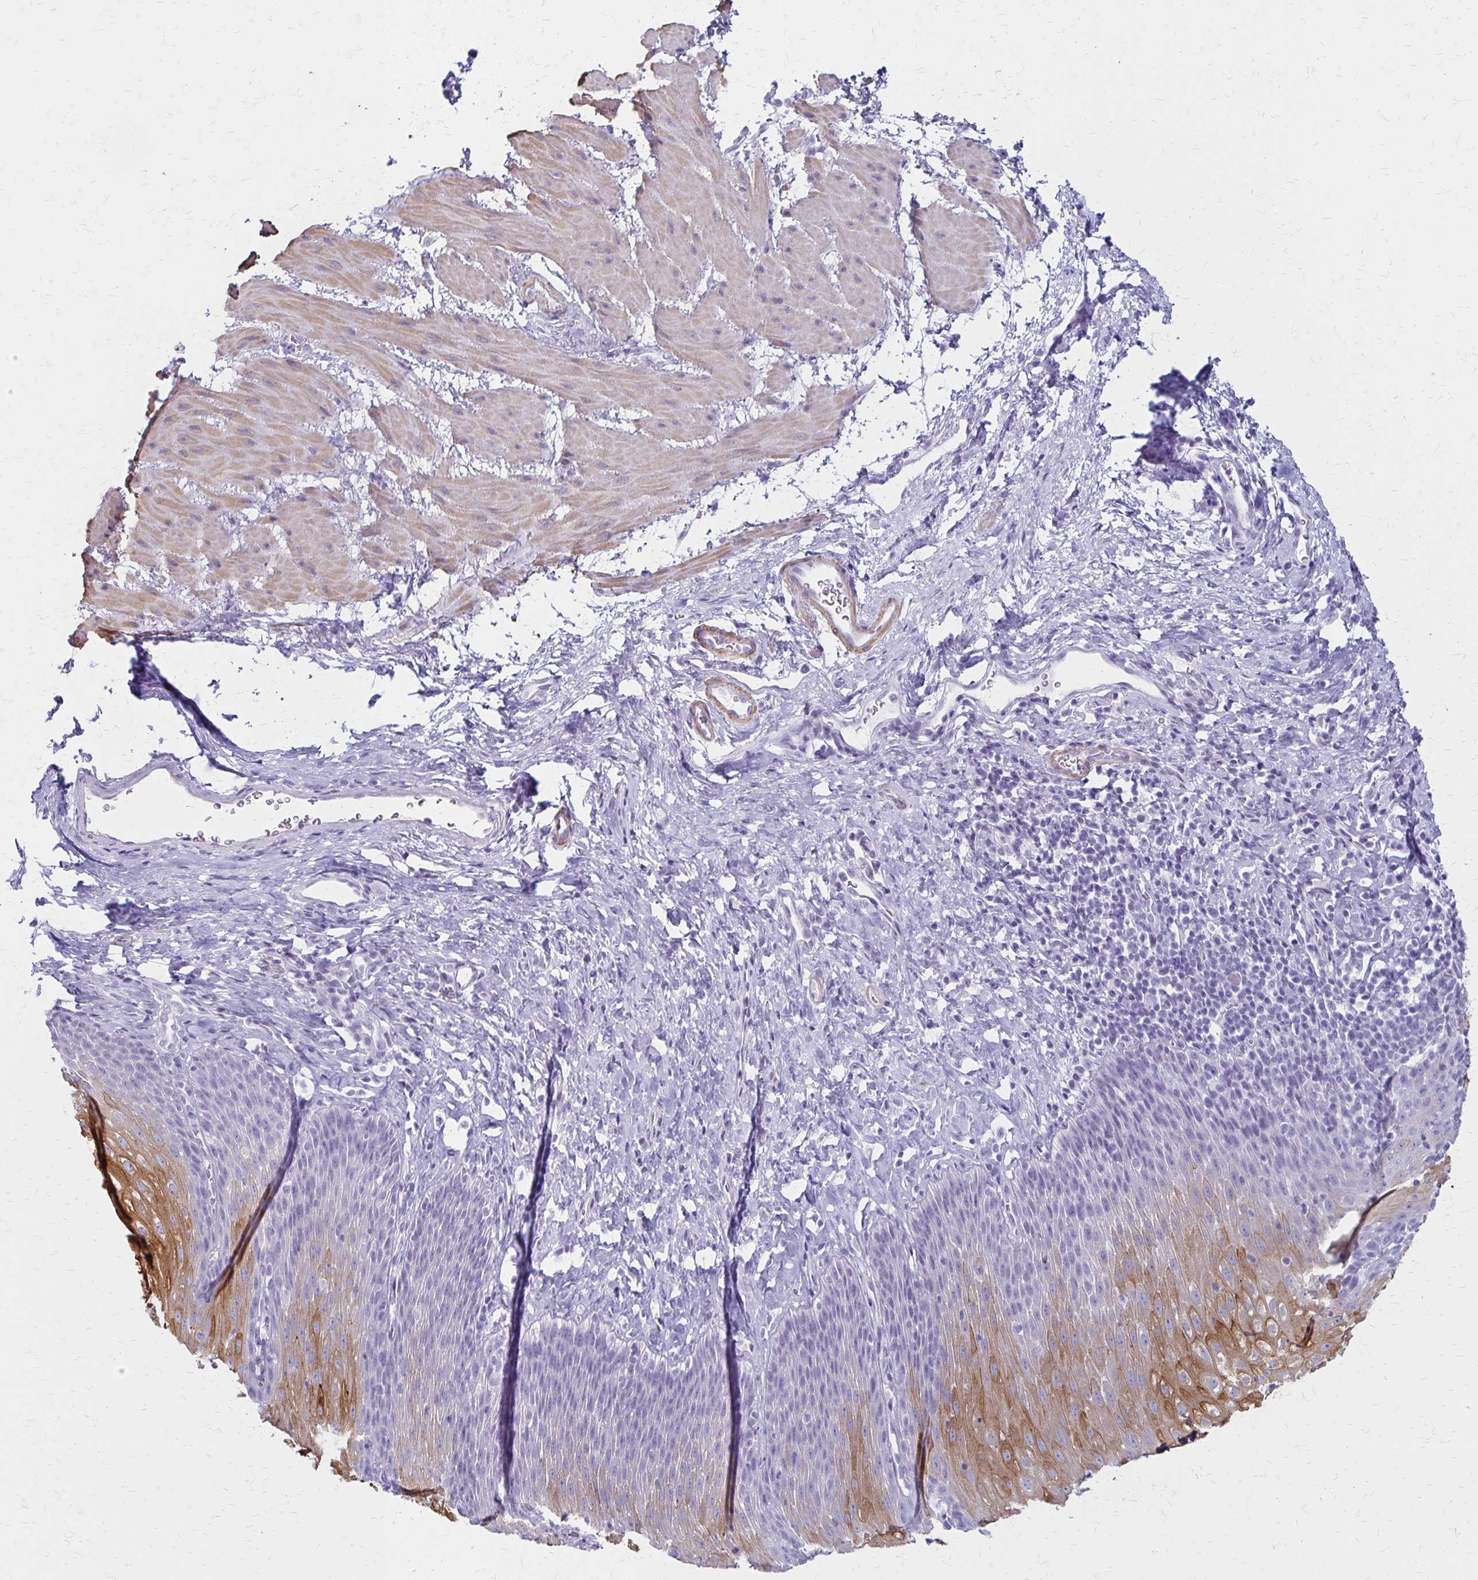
{"staining": {"intensity": "strong", "quantity": "<25%", "location": "cytoplasmic/membranous"}, "tissue": "esophagus", "cell_type": "Squamous epithelial cells", "image_type": "normal", "snomed": [{"axis": "morphology", "description": "Normal tissue, NOS"}, {"axis": "topography", "description": "Esophagus"}], "caption": "Normal esophagus demonstrates strong cytoplasmic/membranous expression in about <25% of squamous epithelial cells.", "gene": "IVL", "patient": {"sex": "female", "age": 61}}